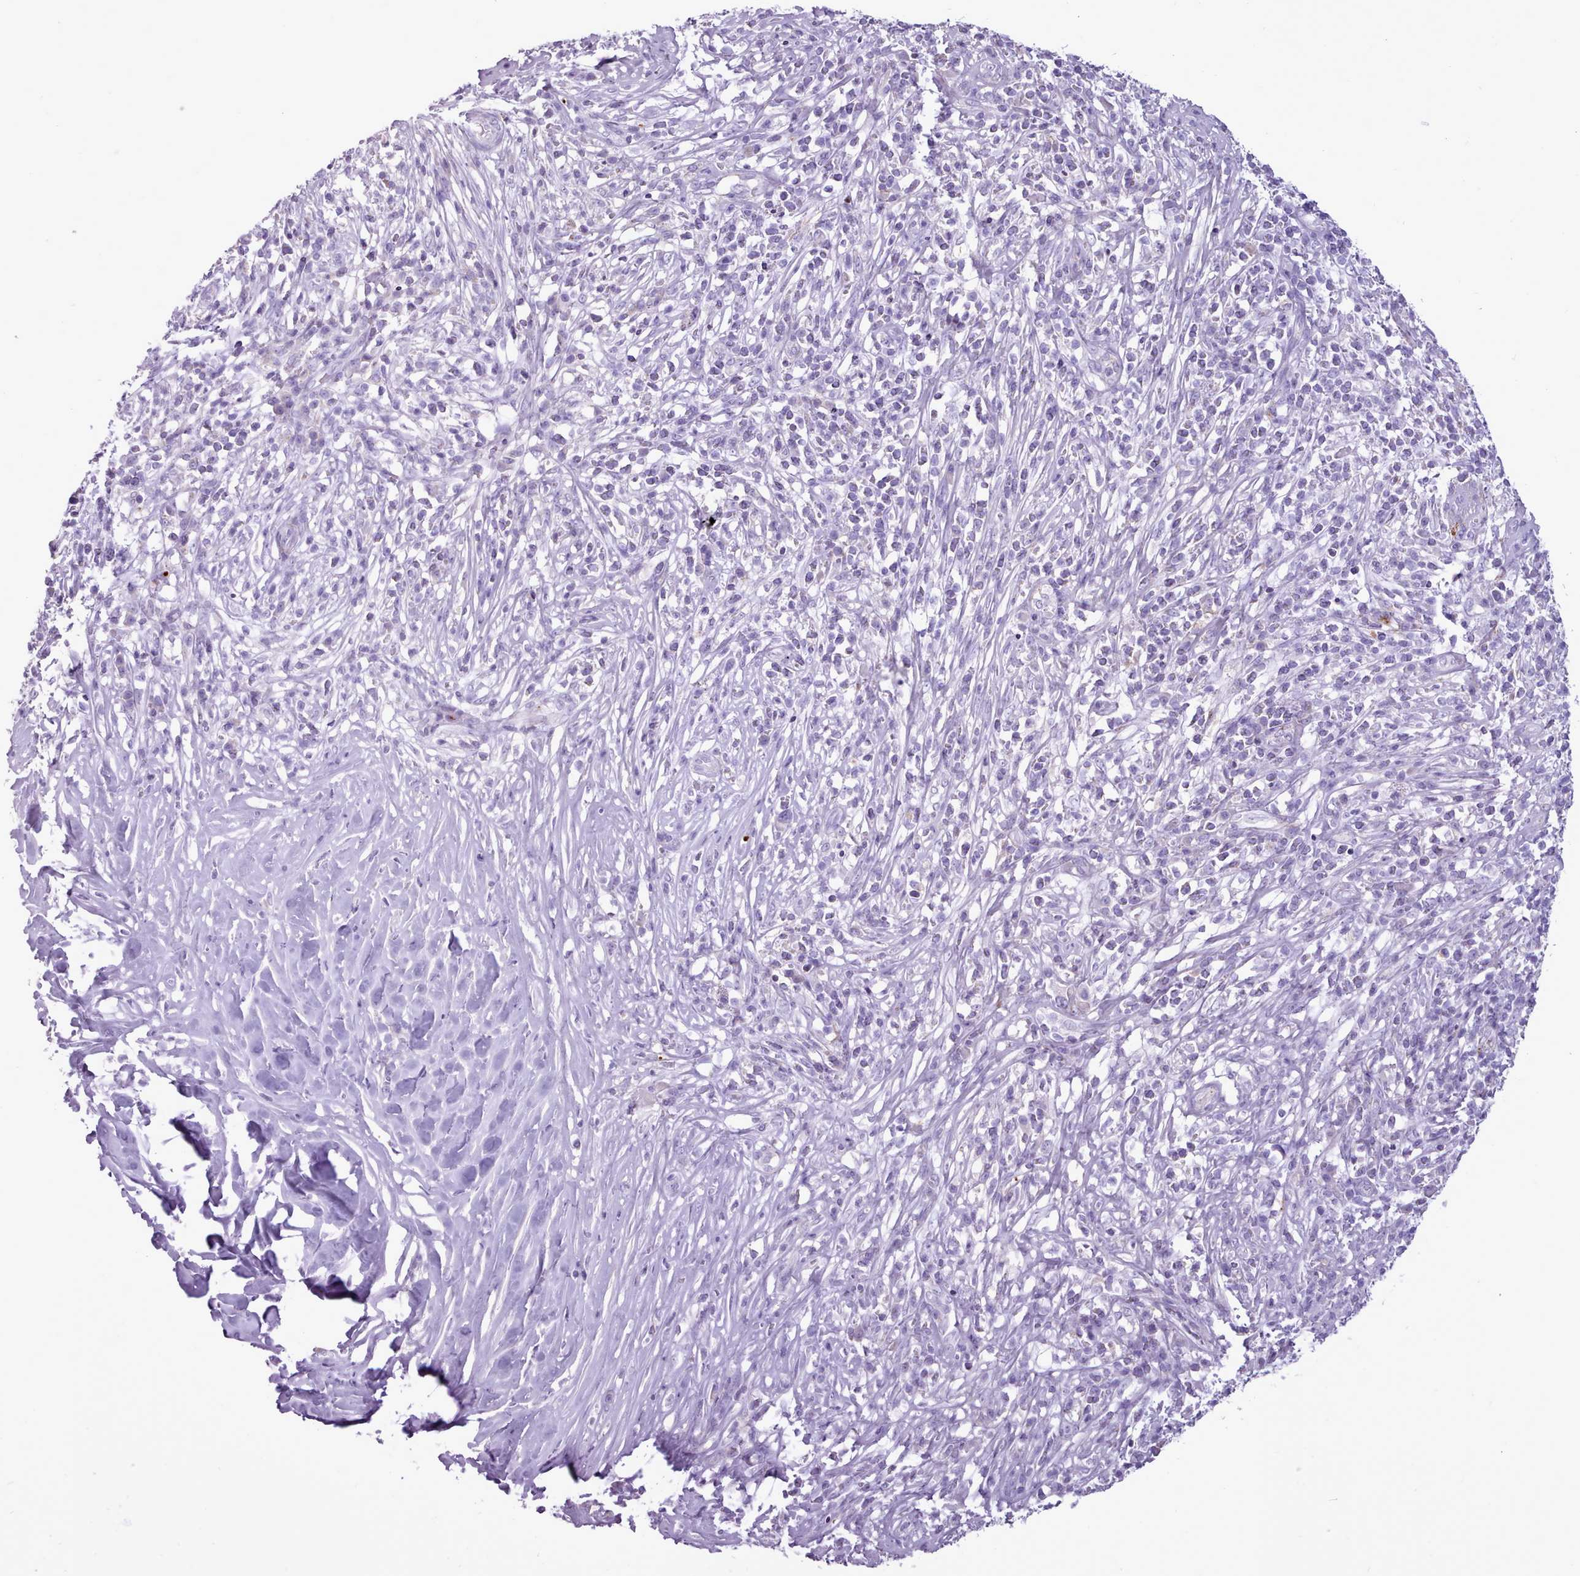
{"staining": {"intensity": "negative", "quantity": "none", "location": "none"}, "tissue": "melanoma", "cell_type": "Tumor cells", "image_type": "cancer", "snomed": [{"axis": "morphology", "description": "Malignant melanoma, NOS"}, {"axis": "topography", "description": "Skin"}], "caption": "A photomicrograph of human malignant melanoma is negative for staining in tumor cells.", "gene": "ATRAID", "patient": {"sex": "male", "age": 66}}